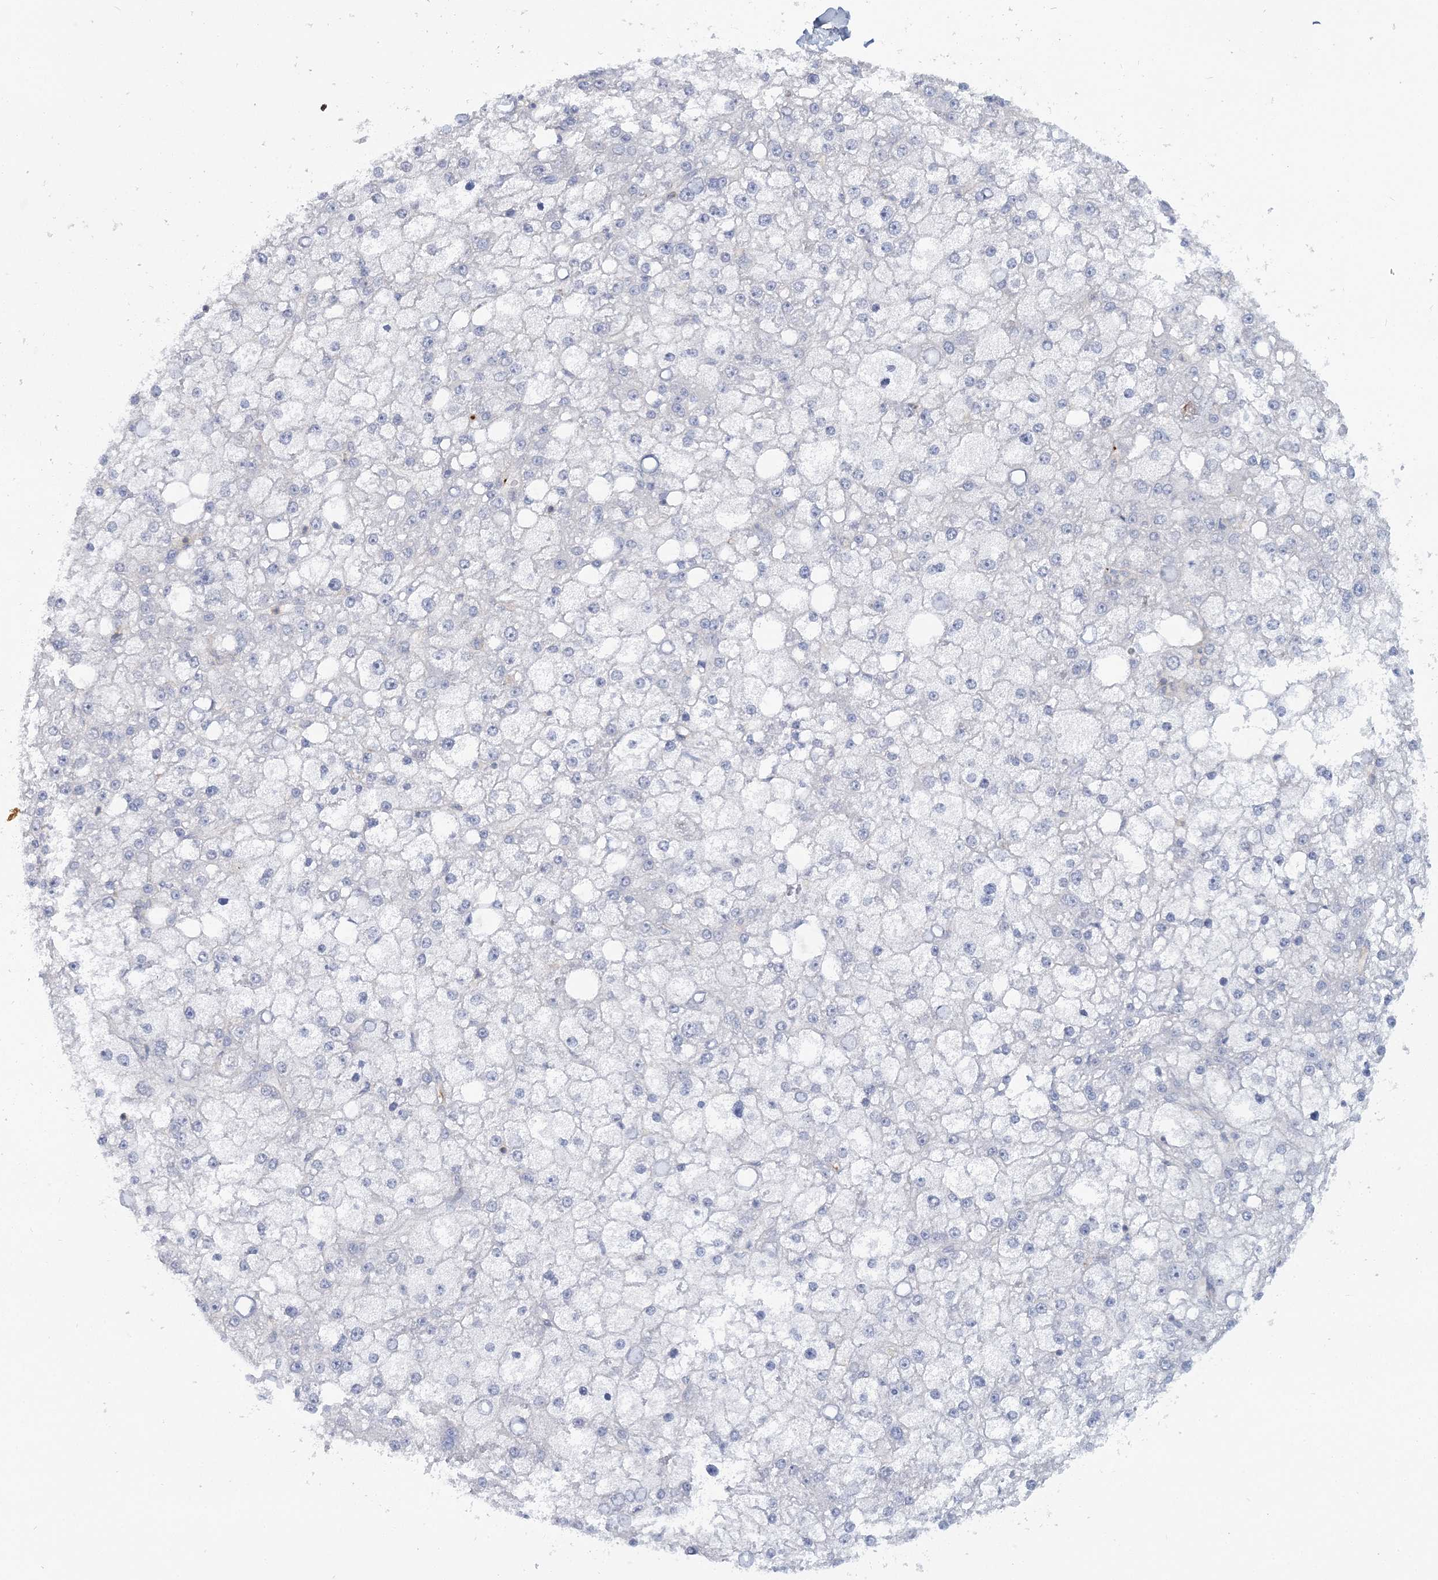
{"staining": {"intensity": "negative", "quantity": "none", "location": "none"}, "tissue": "liver cancer", "cell_type": "Tumor cells", "image_type": "cancer", "snomed": [{"axis": "morphology", "description": "Carcinoma, Hepatocellular, NOS"}, {"axis": "topography", "description": "Liver"}], "caption": "Liver hepatocellular carcinoma stained for a protein using immunohistochemistry shows no positivity tumor cells.", "gene": "CUEDC2", "patient": {"sex": "male", "age": 67}}